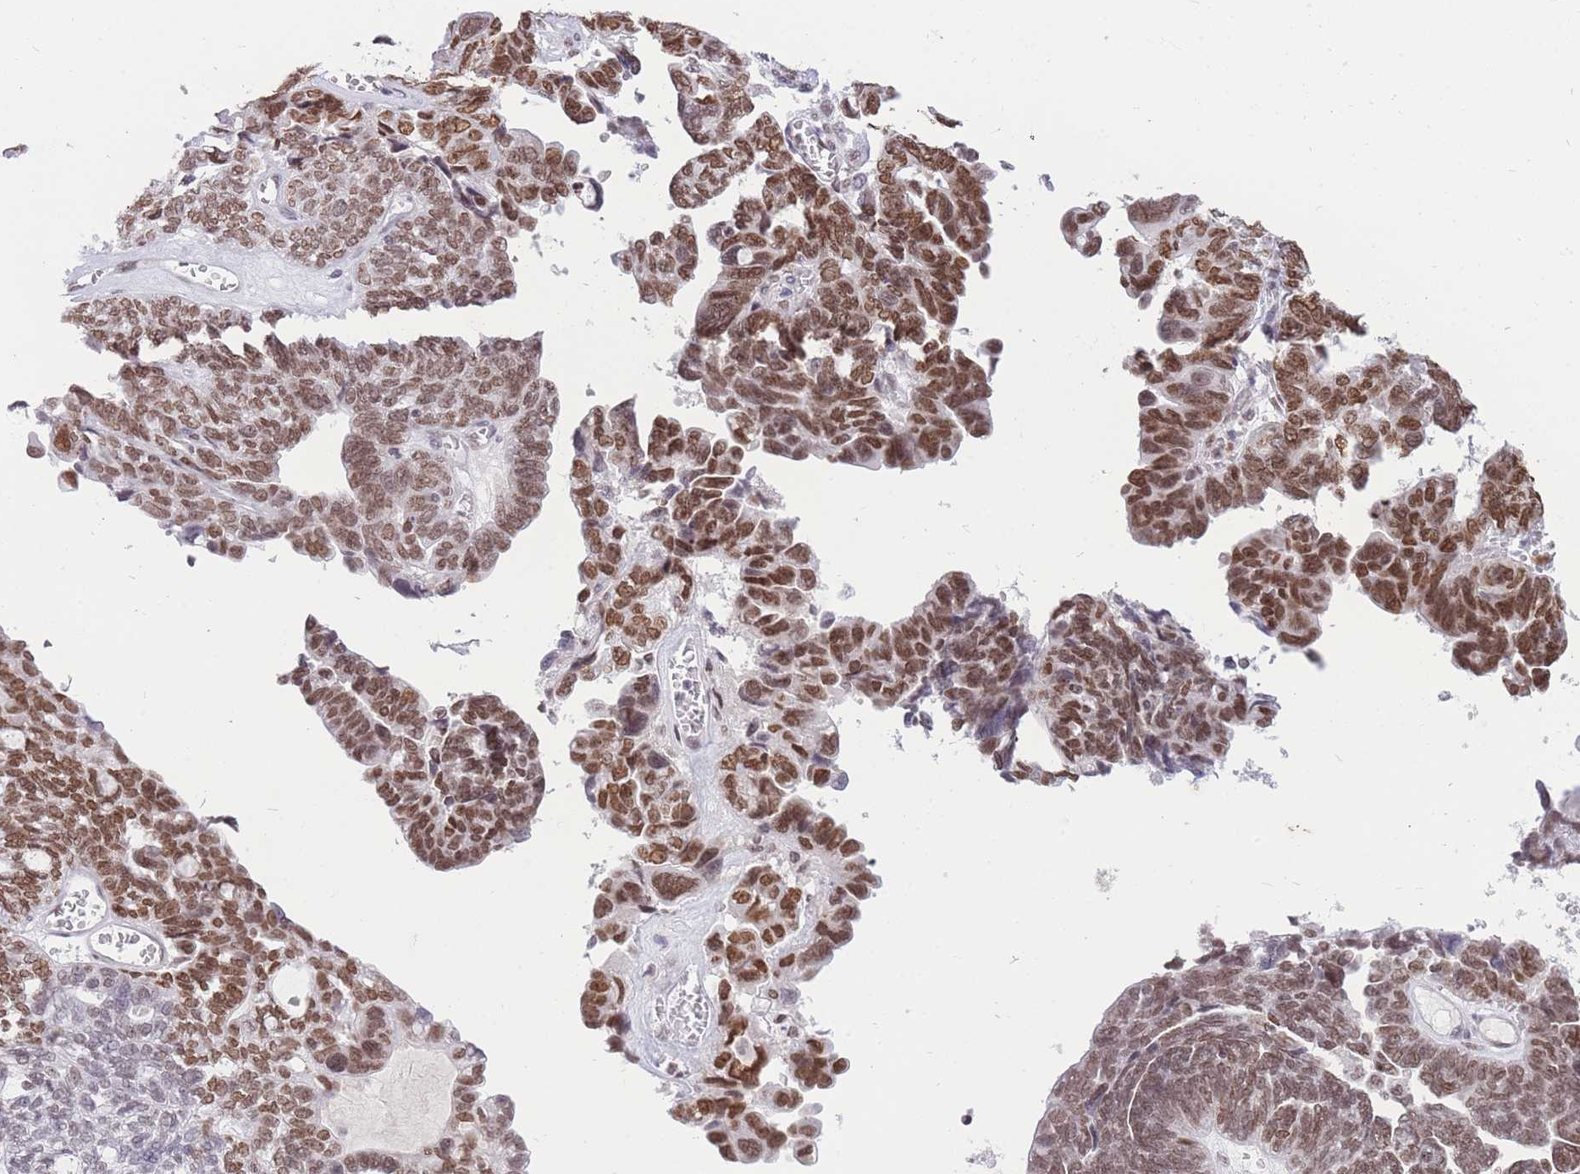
{"staining": {"intensity": "moderate", "quantity": ">75%", "location": "nuclear"}, "tissue": "ovarian cancer", "cell_type": "Tumor cells", "image_type": "cancer", "snomed": [{"axis": "morphology", "description": "Cystadenocarcinoma, serous, NOS"}, {"axis": "topography", "description": "Ovary"}], "caption": "Ovarian cancer was stained to show a protein in brown. There is medium levels of moderate nuclear positivity in approximately >75% of tumor cells. (DAB = brown stain, brightfield microscopy at high magnification).", "gene": "HMGN1", "patient": {"sex": "female", "age": 79}}